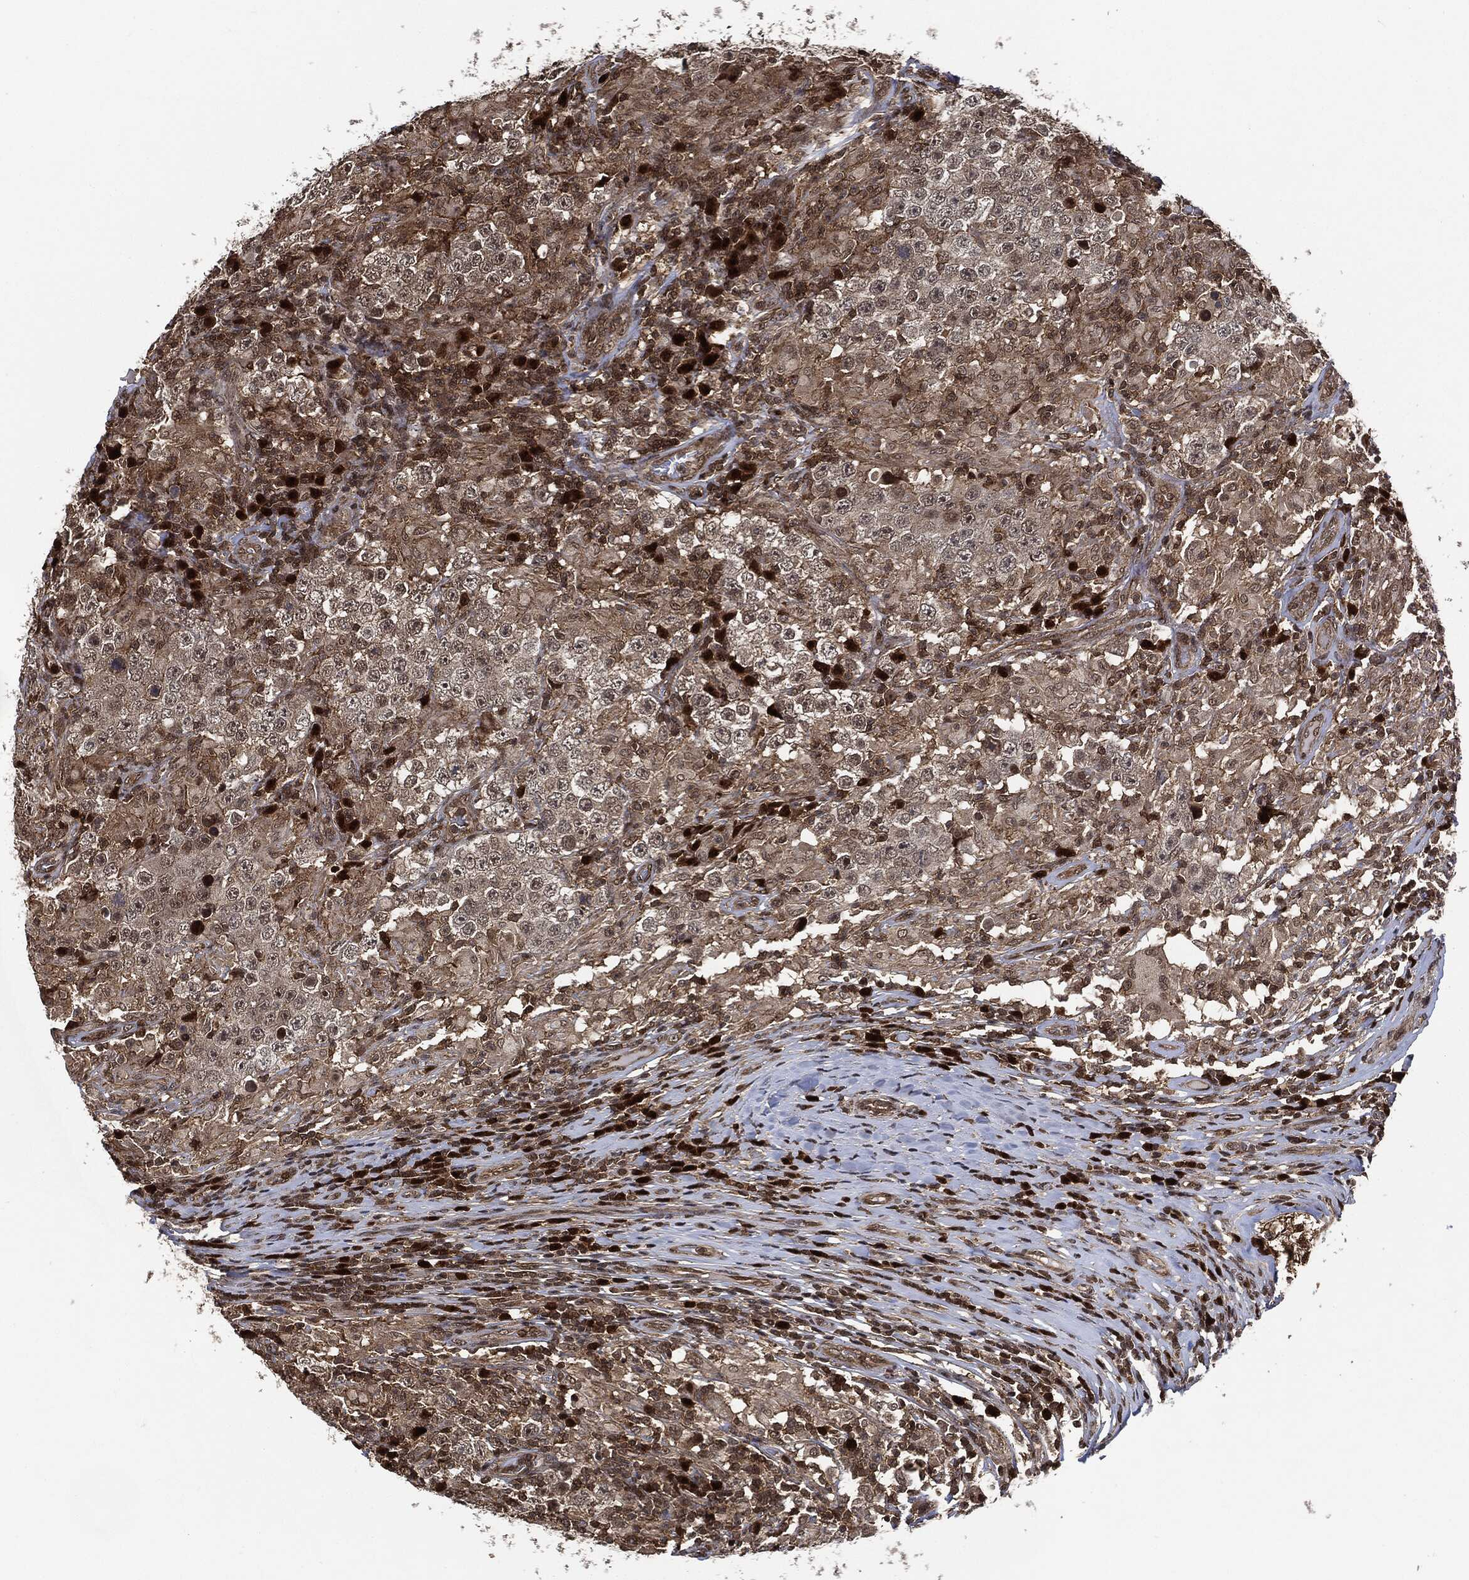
{"staining": {"intensity": "moderate", "quantity": "<25%", "location": "cytoplasmic/membranous,nuclear"}, "tissue": "testis cancer", "cell_type": "Tumor cells", "image_type": "cancer", "snomed": [{"axis": "morphology", "description": "Seminoma, NOS"}, {"axis": "morphology", "description": "Carcinoma, Embryonal, NOS"}, {"axis": "topography", "description": "Testis"}], "caption": "This image reveals immunohistochemistry staining of testis cancer (embryonal carcinoma), with low moderate cytoplasmic/membranous and nuclear positivity in approximately <25% of tumor cells.", "gene": "CUTA", "patient": {"sex": "male", "age": 41}}